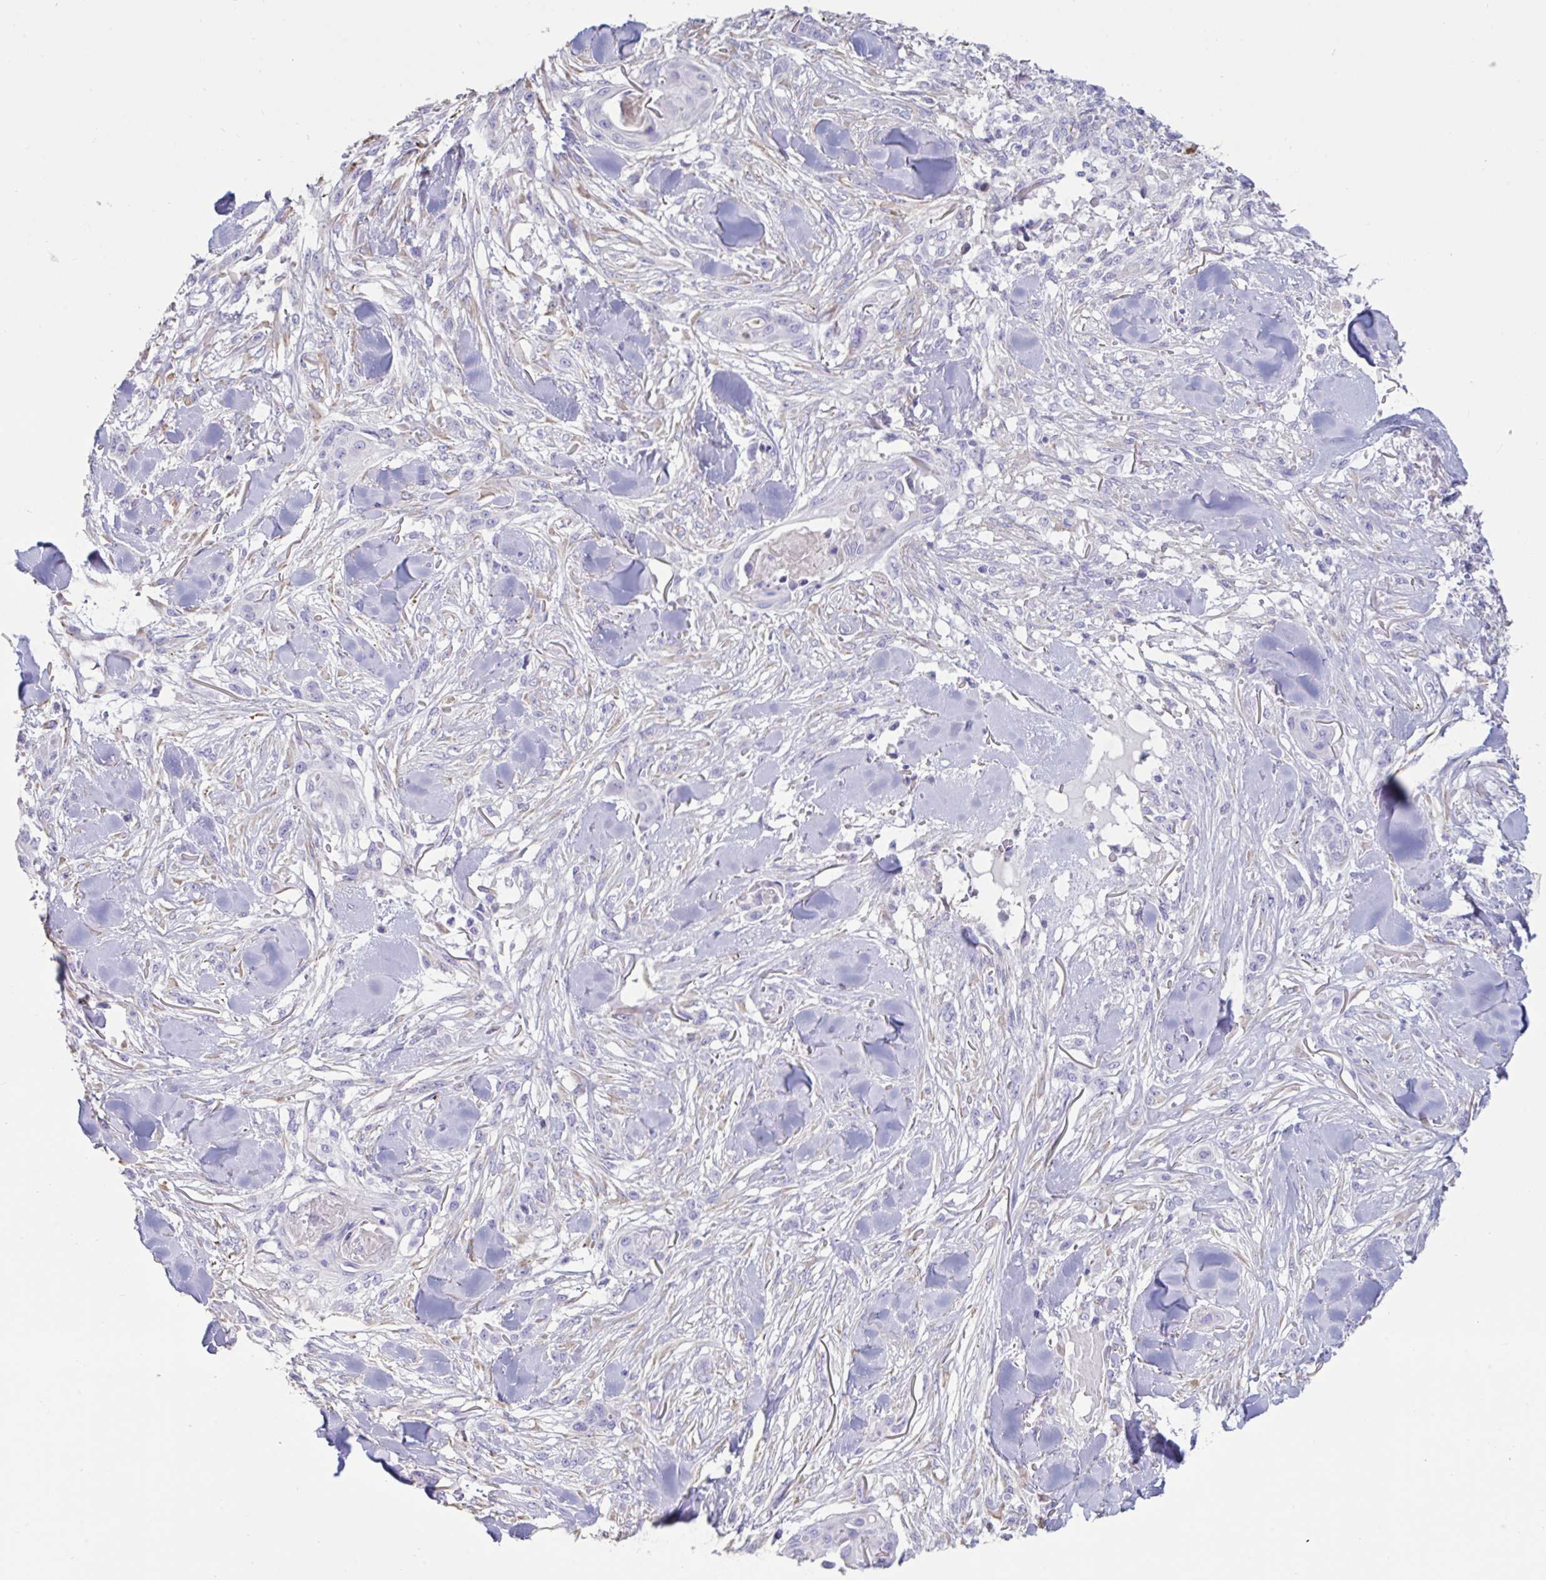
{"staining": {"intensity": "negative", "quantity": "none", "location": "none"}, "tissue": "skin cancer", "cell_type": "Tumor cells", "image_type": "cancer", "snomed": [{"axis": "morphology", "description": "Squamous cell carcinoma, NOS"}, {"axis": "topography", "description": "Skin"}], "caption": "A high-resolution histopathology image shows immunohistochemistry (IHC) staining of skin cancer, which demonstrates no significant positivity in tumor cells.", "gene": "TNNC1", "patient": {"sex": "female", "age": 59}}